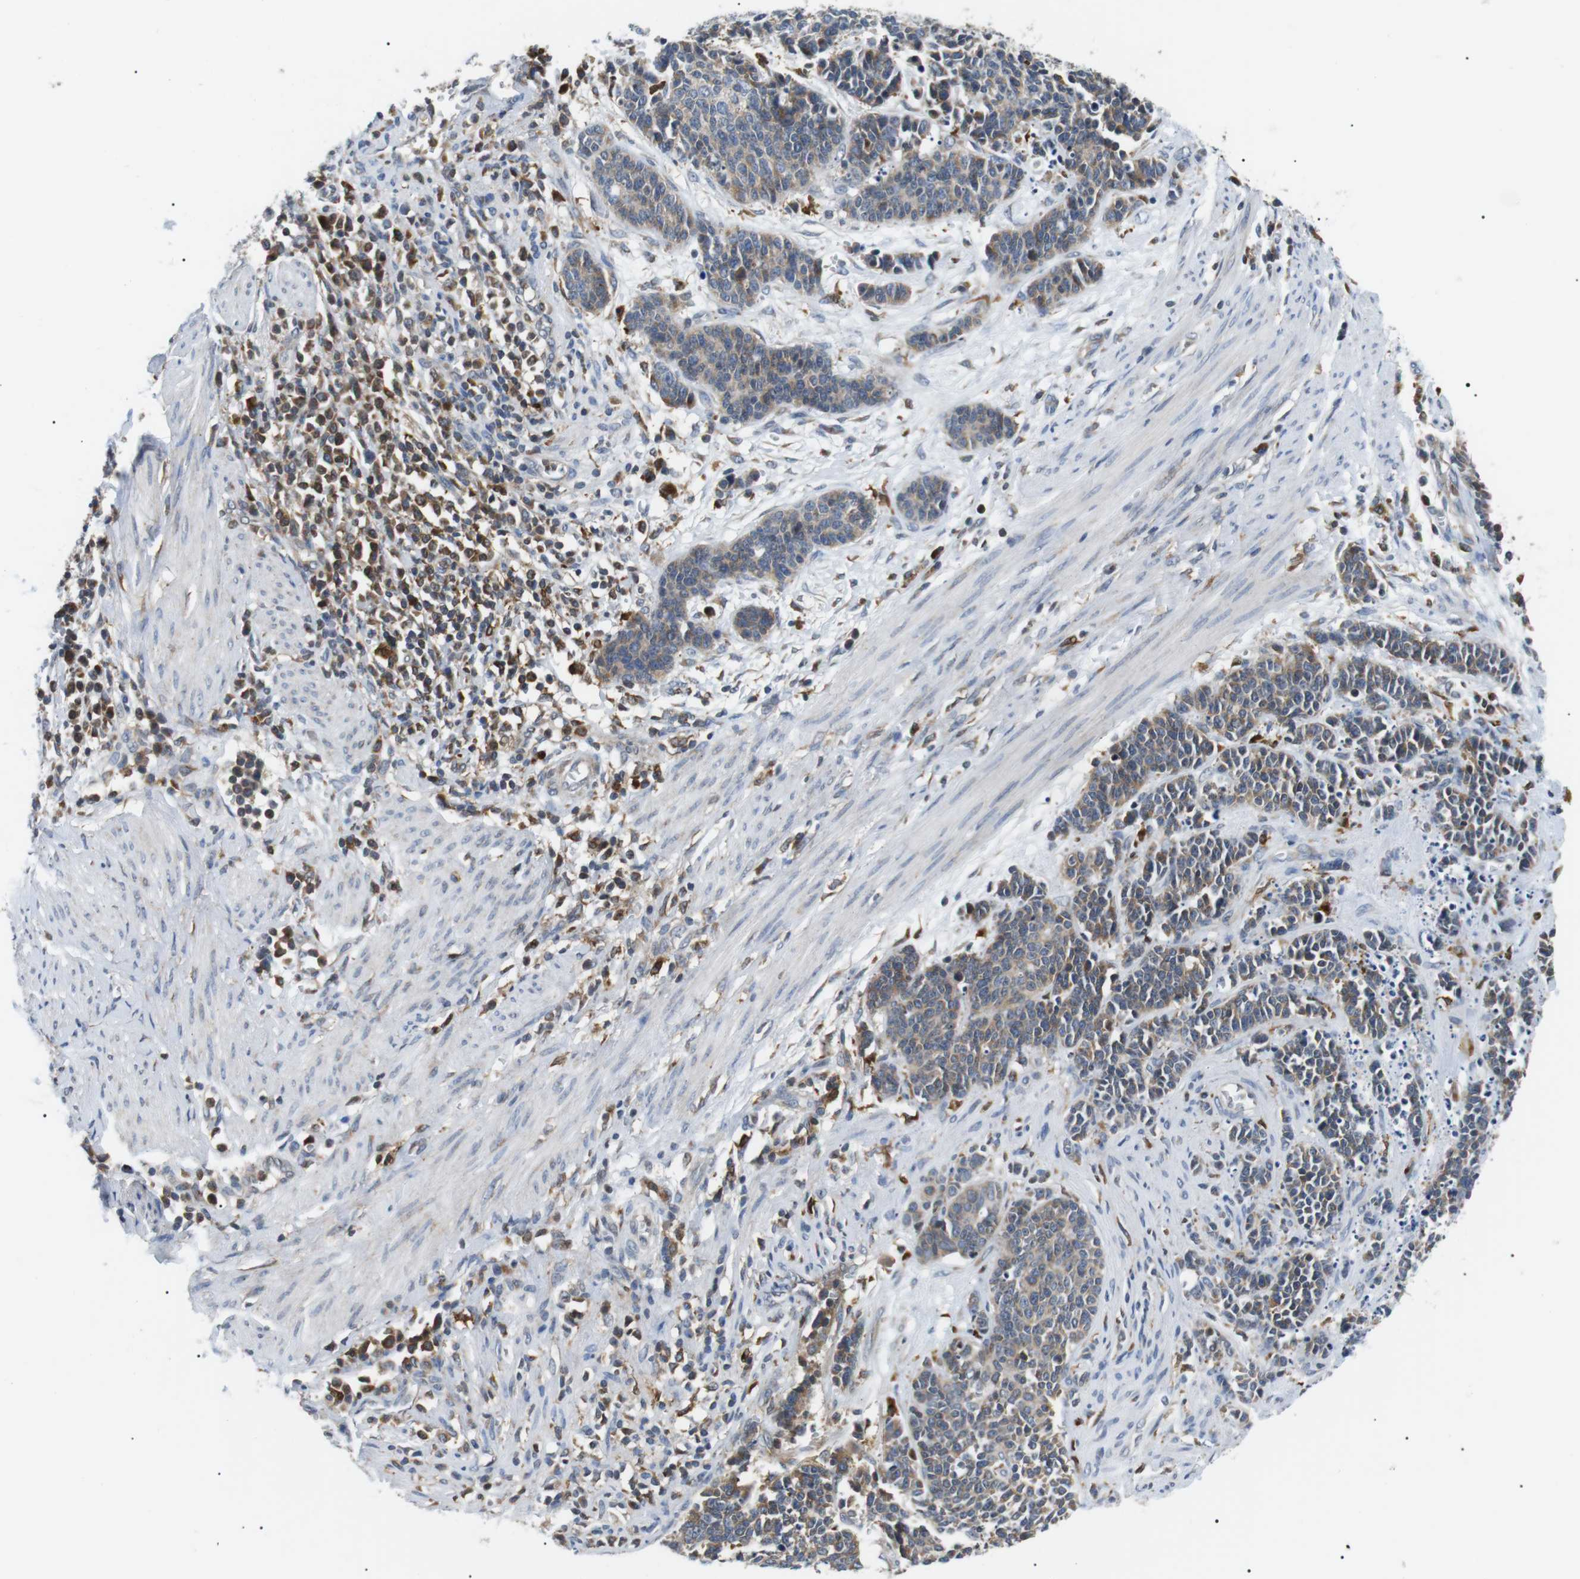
{"staining": {"intensity": "weak", "quantity": ">75%", "location": "cytoplasmic/membranous"}, "tissue": "cervical cancer", "cell_type": "Tumor cells", "image_type": "cancer", "snomed": [{"axis": "morphology", "description": "Squamous cell carcinoma, NOS"}, {"axis": "topography", "description": "Cervix"}], "caption": "Human cervical squamous cell carcinoma stained with a brown dye exhibits weak cytoplasmic/membranous positive positivity in approximately >75% of tumor cells.", "gene": "RAB9A", "patient": {"sex": "female", "age": 35}}